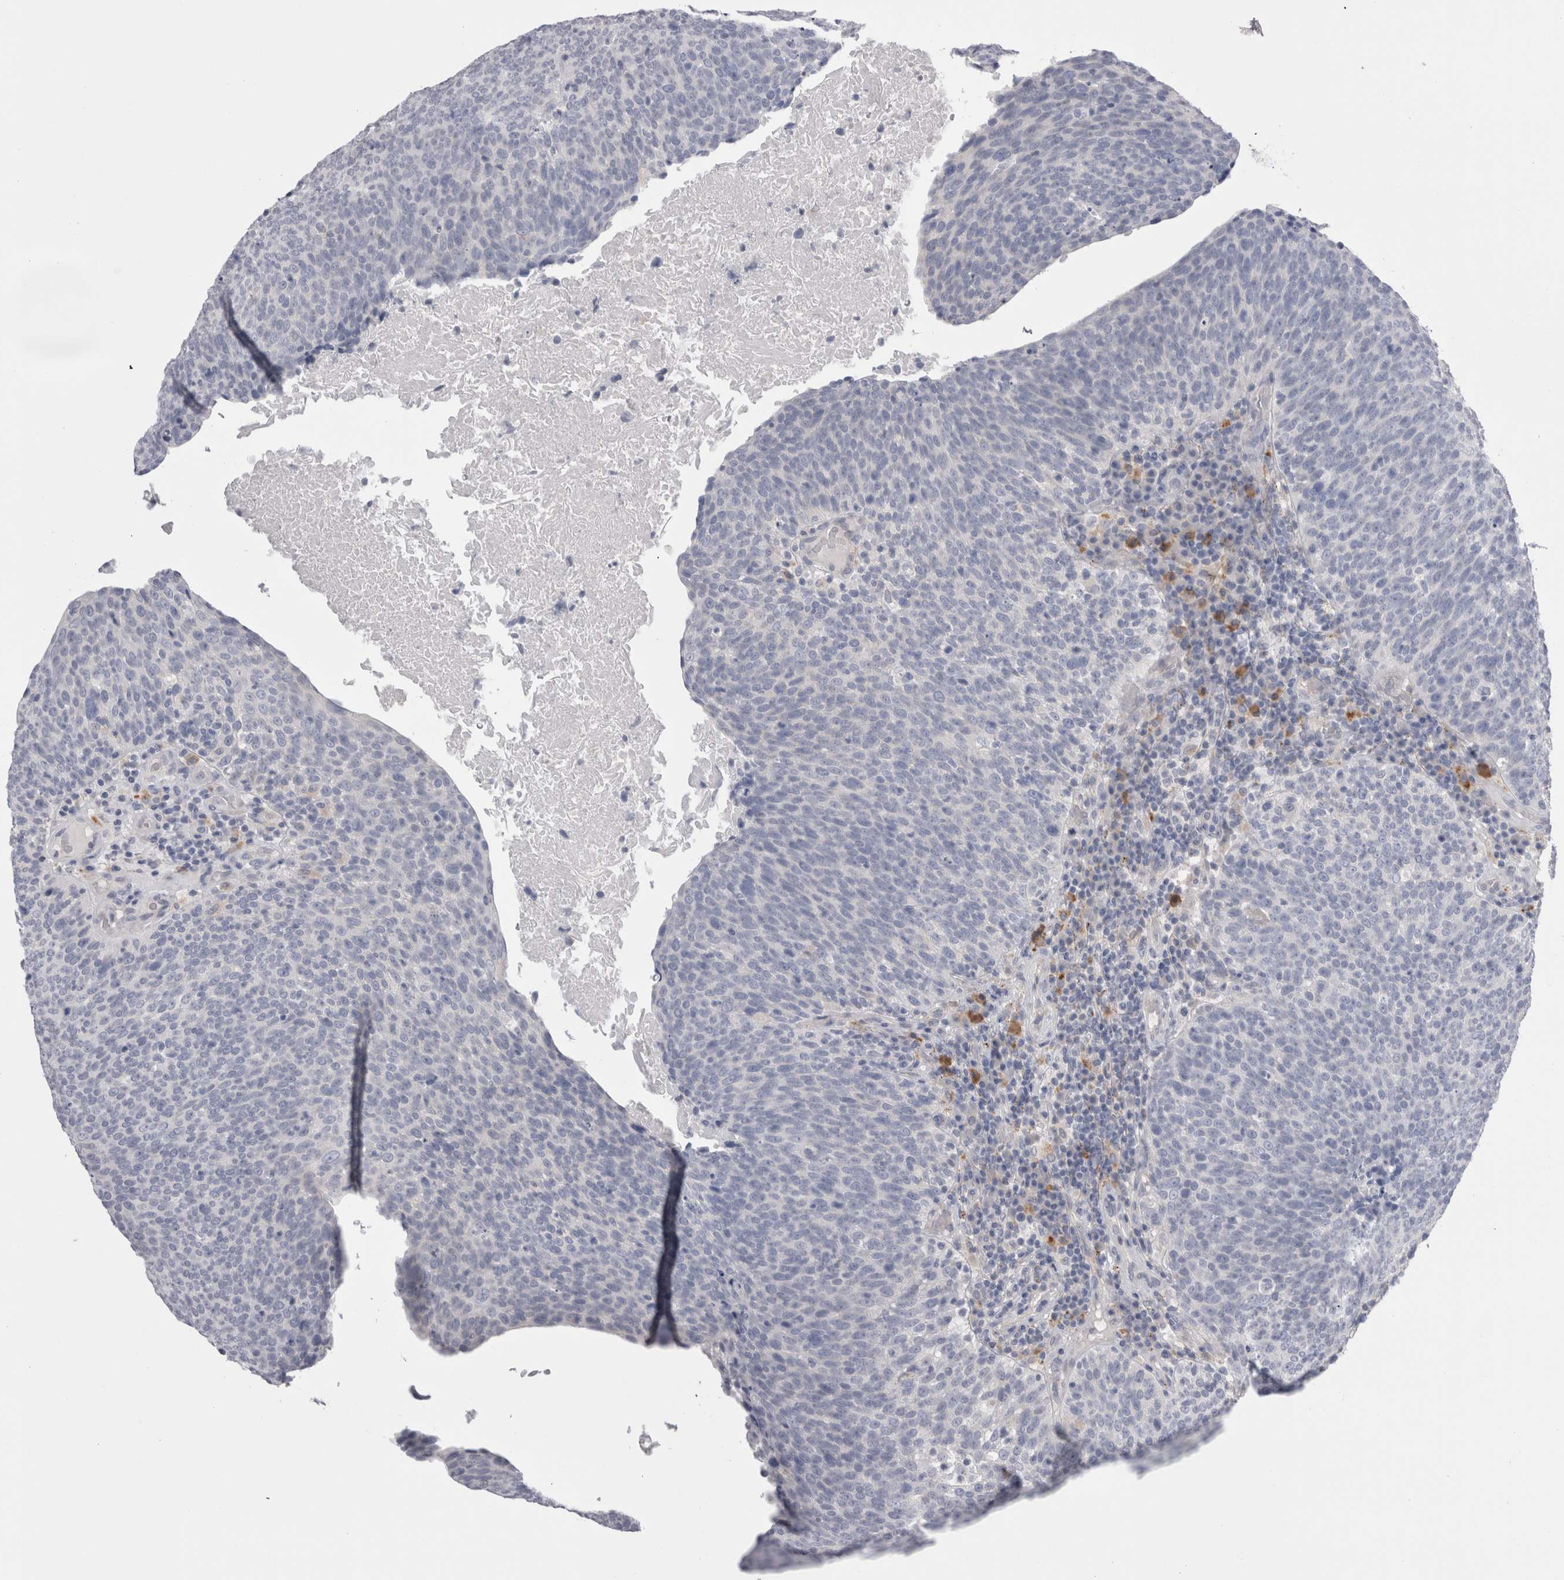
{"staining": {"intensity": "negative", "quantity": "none", "location": "none"}, "tissue": "head and neck cancer", "cell_type": "Tumor cells", "image_type": "cancer", "snomed": [{"axis": "morphology", "description": "Squamous cell carcinoma, NOS"}, {"axis": "morphology", "description": "Squamous cell carcinoma, metastatic, NOS"}, {"axis": "topography", "description": "Lymph node"}, {"axis": "topography", "description": "Head-Neck"}], "caption": "High magnification brightfield microscopy of head and neck cancer (metastatic squamous cell carcinoma) stained with DAB (brown) and counterstained with hematoxylin (blue): tumor cells show no significant expression.", "gene": "EPDR1", "patient": {"sex": "male", "age": 62}}